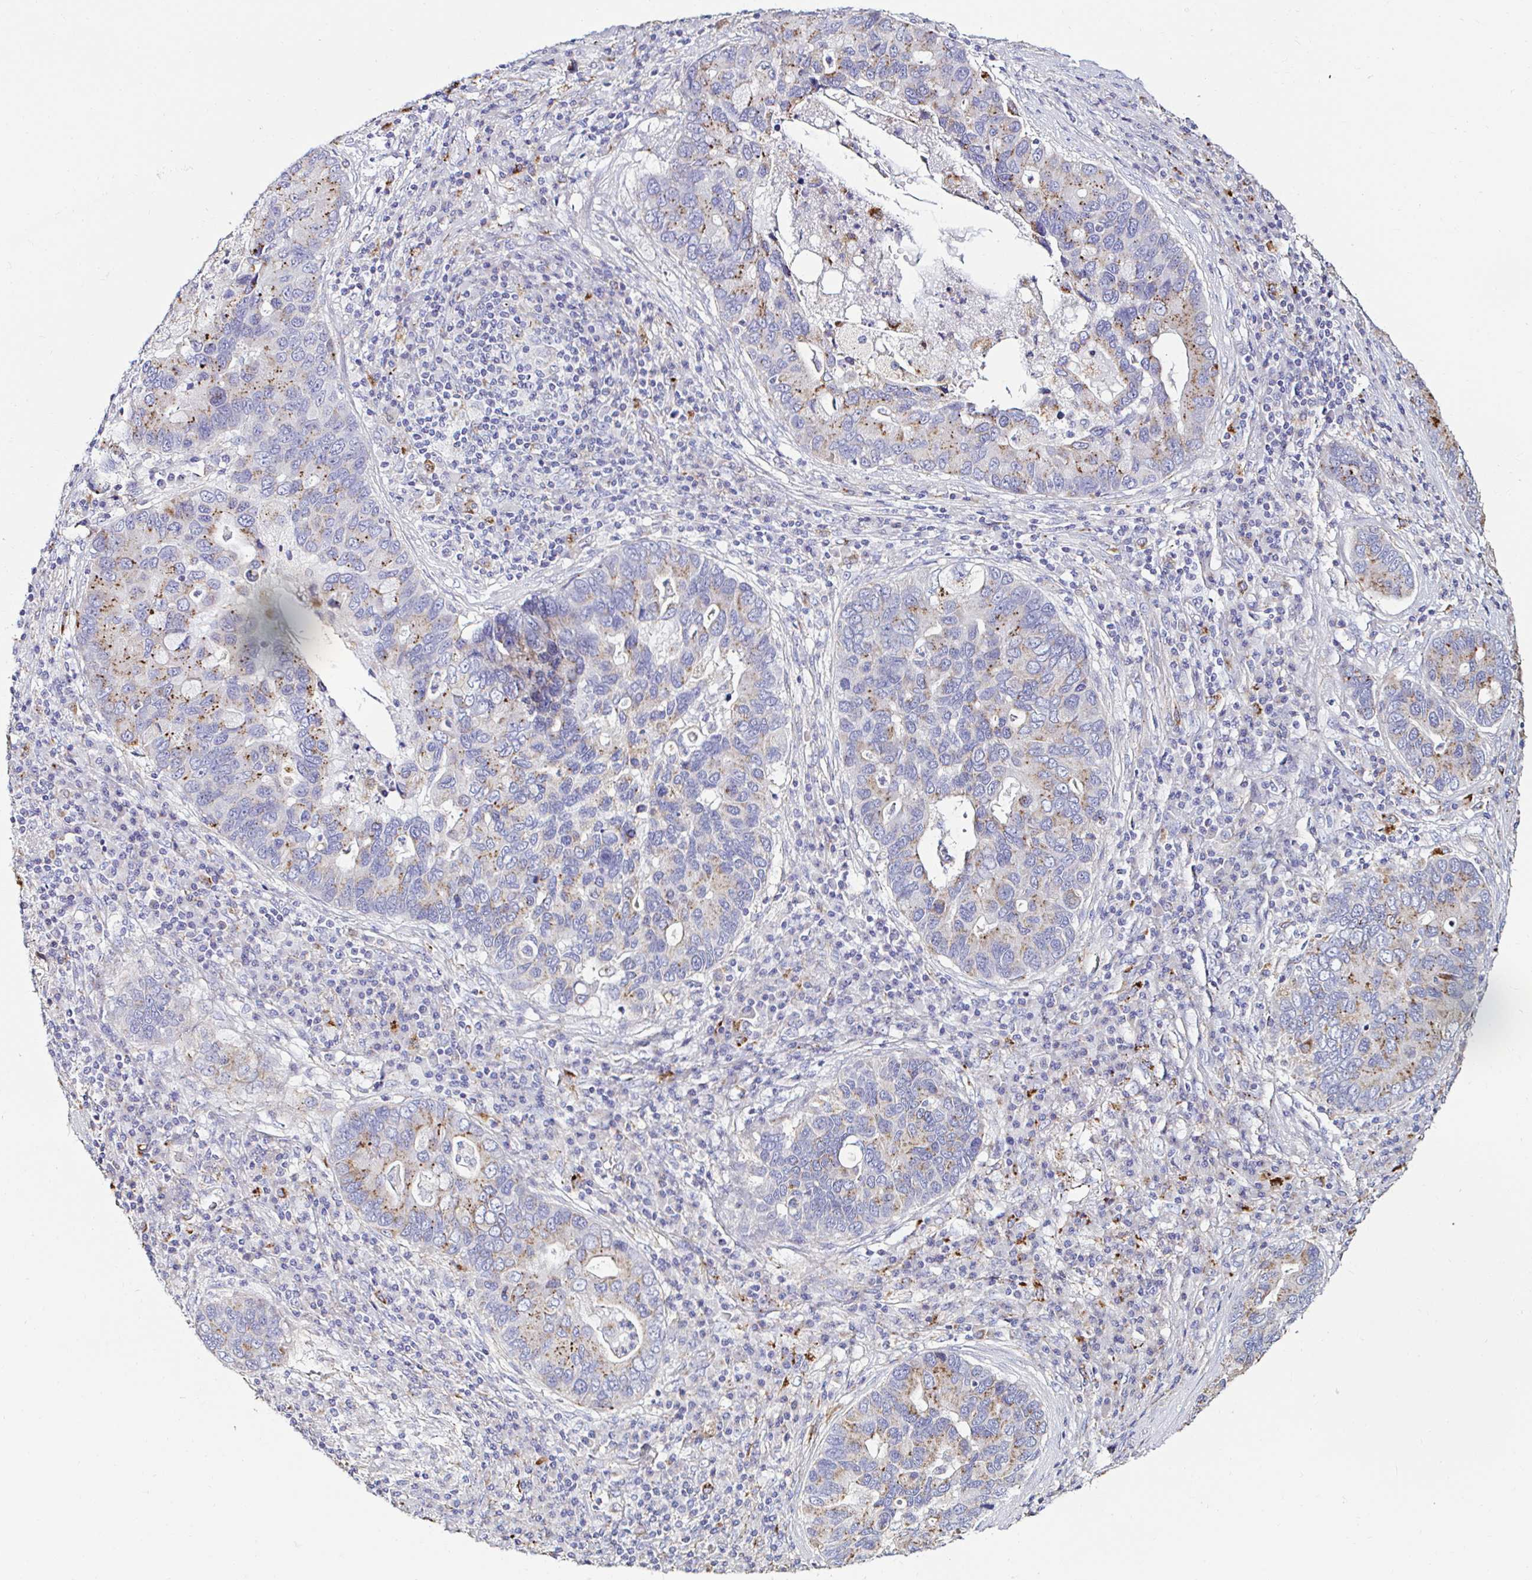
{"staining": {"intensity": "moderate", "quantity": "25%-75%", "location": "cytoplasmic/membranous"}, "tissue": "lung cancer", "cell_type": "Tumor cells", "image_type": "cancer", "snomed": [{"axis": "morphology", "description": "Adenocarcinoma, NOS"}, {"axis": "morphology", "description": "Adenocarcinoma, metastatic, NOS"}, {"axis": "topography", "description": "Lymph node"}, {"axis": "topography", "description": "Lung"}], "caption": "Immunohistochemistry staining of lung cancer (adenocarcinoma), which exhibits medium levels of moderate cytoplasmic/membranous positivity in approximately 25%-75% of tumor cells indicating moderate cytoplasmic/membranous protein positivity. The staining was performed using DAB (brown) for protein detection and nuclei were counterstained in hematoxylin (blue).", "gene": "GALNS", "patient": {"sex": "female", "age": 54}}